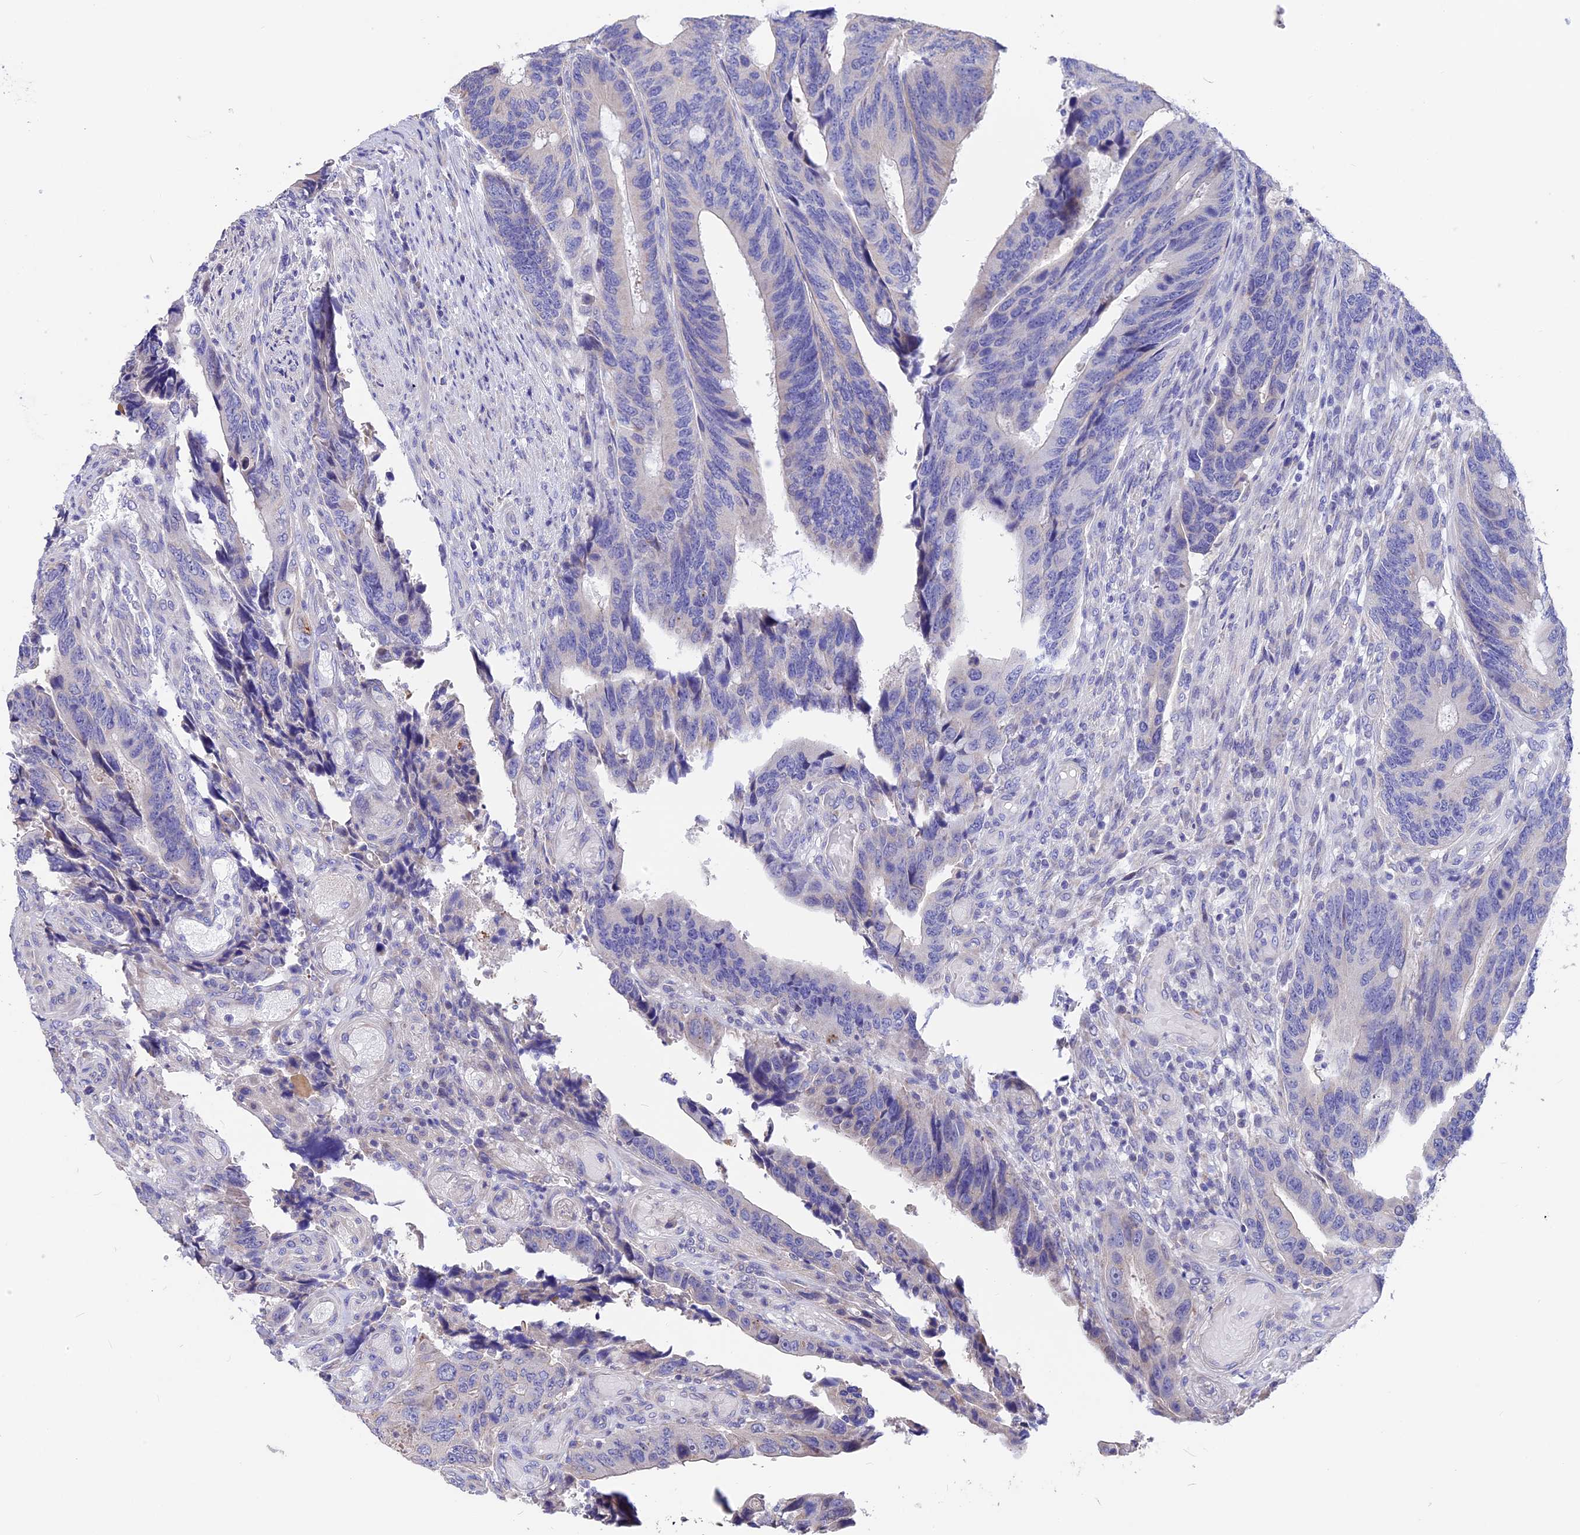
{"staining": {"intensity": "negative", "quantity": "none", "location": "none"}, "tissue": "colorectal cancer", "cell_type": "Tumor cells", "image_type": "cancer", "snomed": [{"axis": "morphology", "description": "Adenocarcinoma, NOS"}, {"axis": "topography", "description": "Colon"}], "caption": "IHC of human colorectal cancer shows no staining in tumor cells.", "gene": "CYP2U1", "patient": {"sex": "male", "age": 87}}